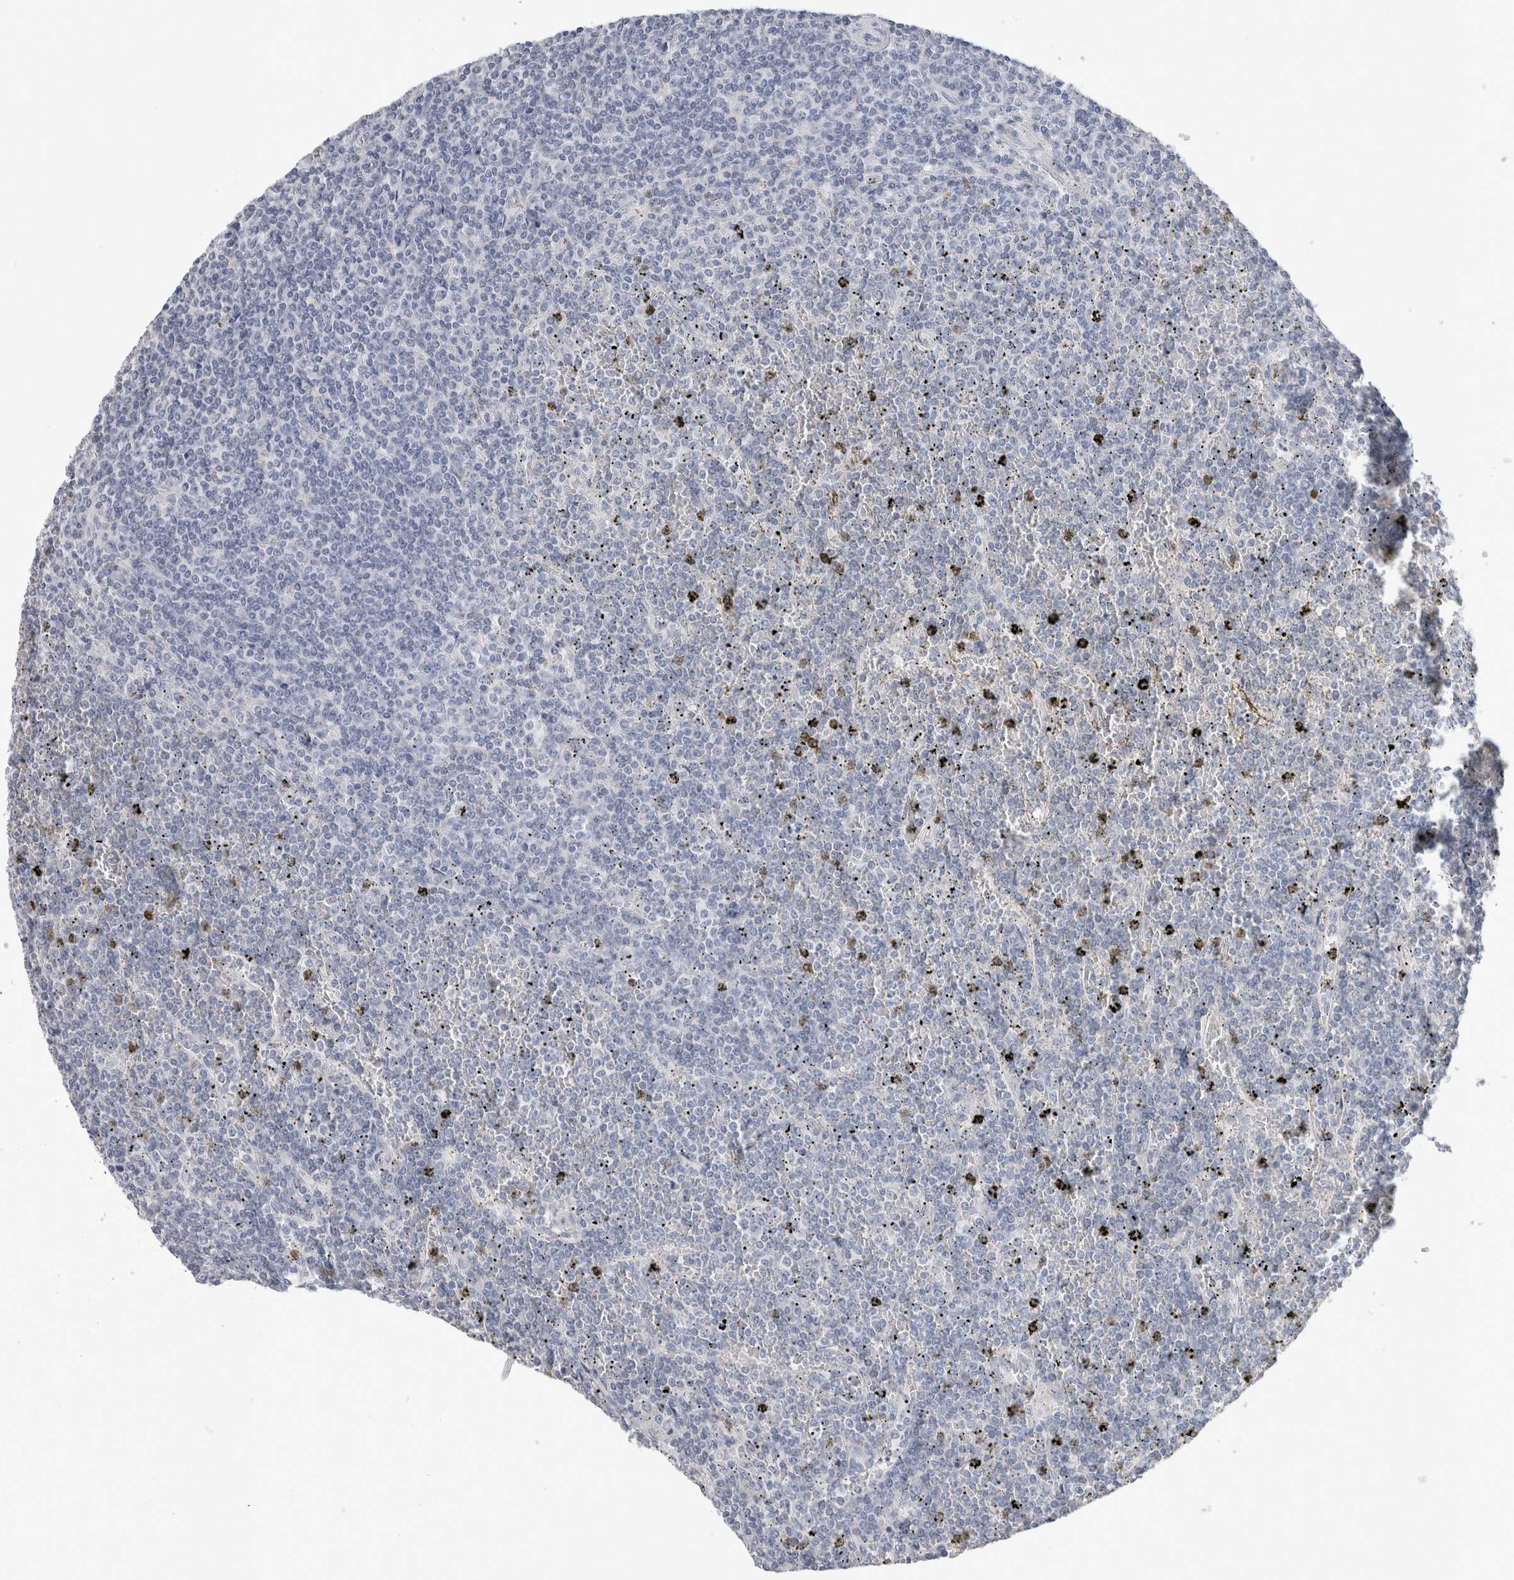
{"staining": {"intensity": "negative", "quantity": "none", "location": "none"}, "tissue": "lymphoma", "cell_type": "Tumor cells", "image_type": "cancer", "snomed": [{"axis": "morphology", "description": "Malignant lymphoma, non-Hodgkin's type, Low grade"}, {"axis": "topography", "description": "Spleen"}], "caption": "High power microscopy histopathology image of an immunohistochemistry micrograph of lymphoma, revealing no significant expression in tumor cells.", "gene": "BCAN", "patient": {"sex": "female", "age": 19}}